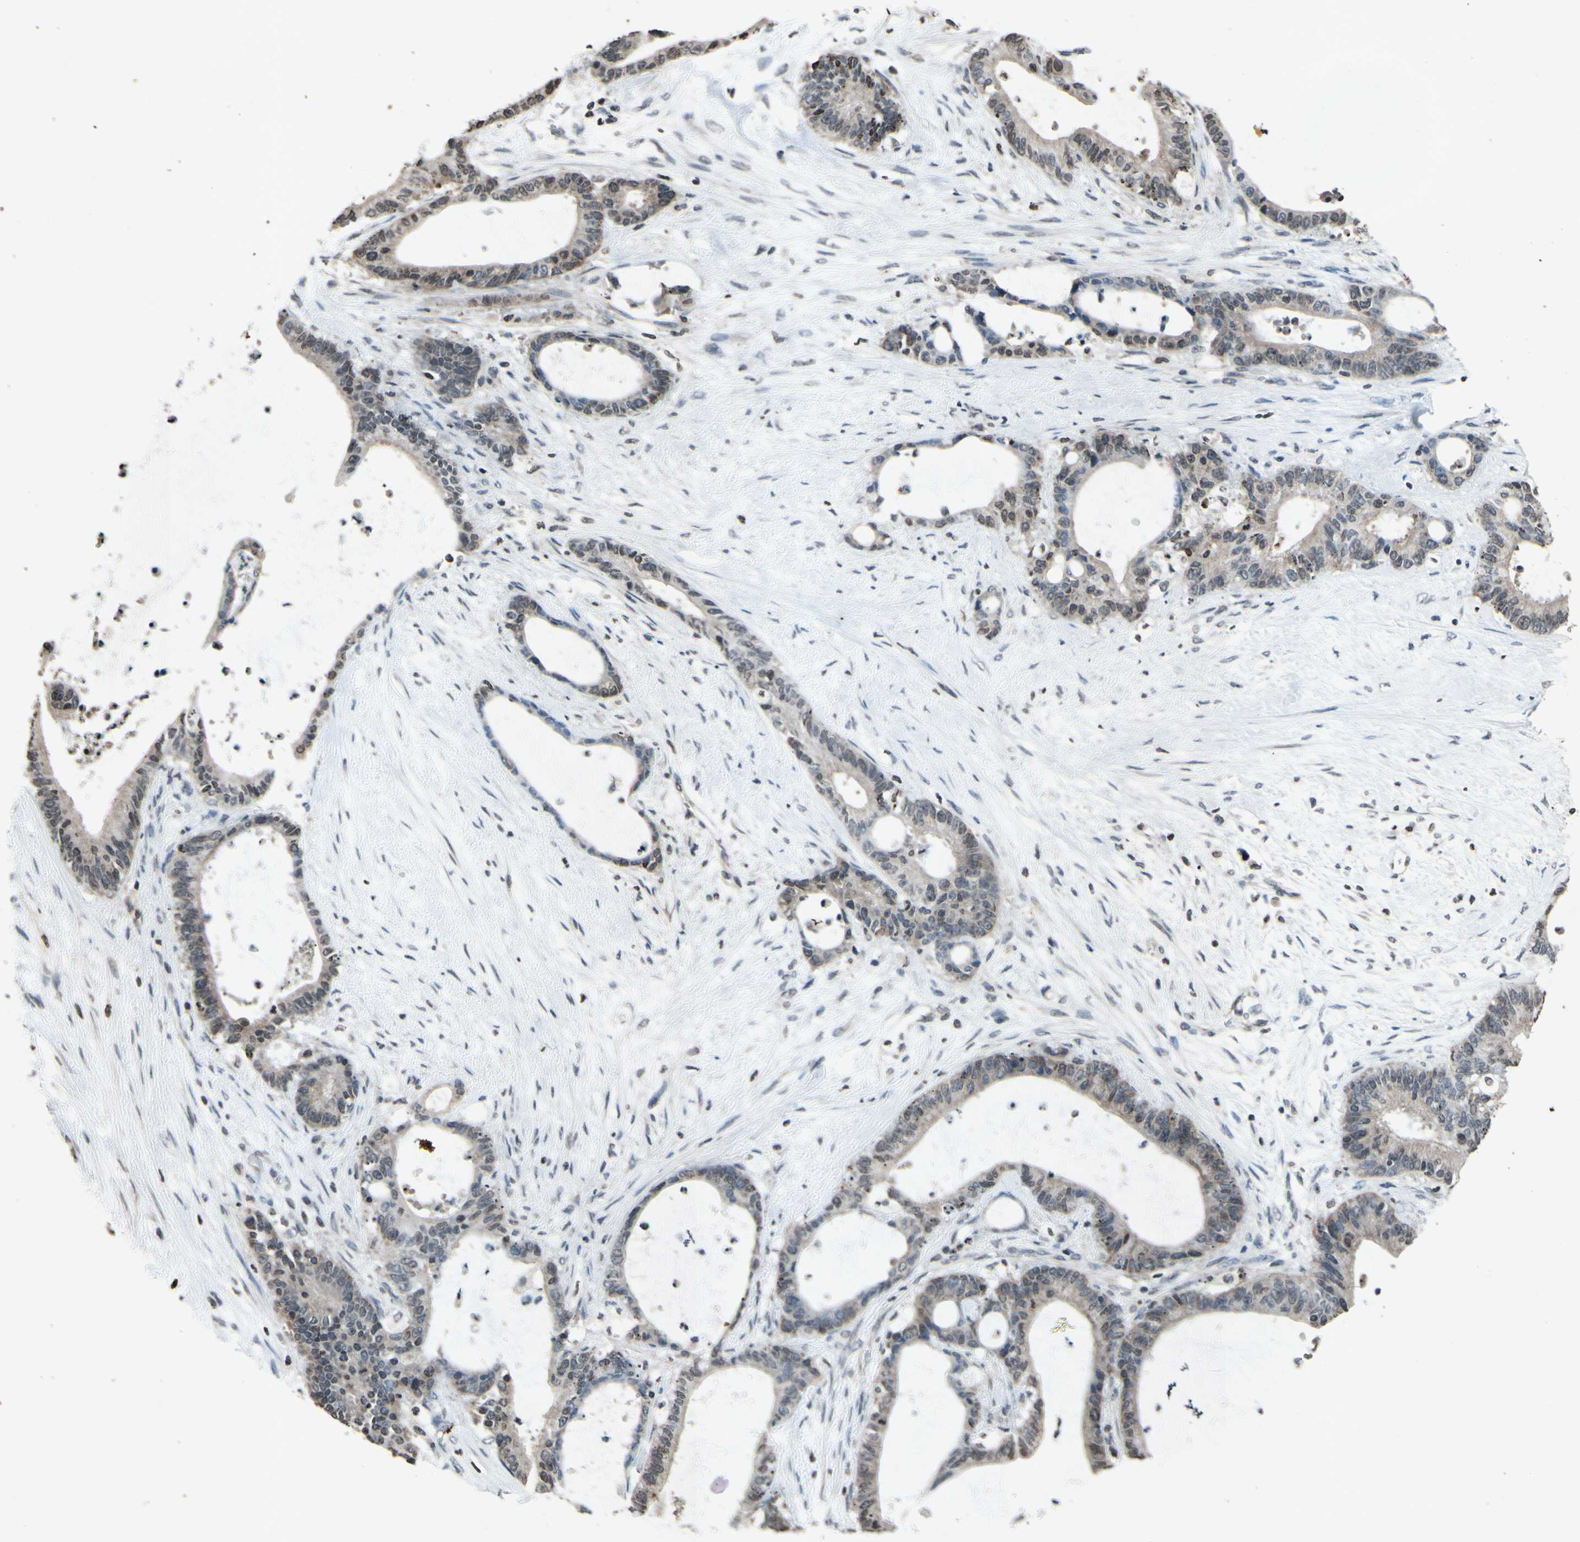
{"staining": {"intensity": "weak", "quantity": ">75%", "location": "cytoplasmic/membranous"}, "tissue": "liver cancer", "cell_type": "Tumor cells", "image_type": "cancer", "snomed": [{"axis": "morphology", "description": "Cholangiocarcinoma"}, {"axis": "topography", "description": "Liver"}], "caption": "Immunohistochemistry image of human liver cancer (cholangiocarcinoma) stained for a protein (brown), which demonstrates low levels of weak cytoplasmic/membranous positivity in approximately >75% of tumor cells.", "gene": "CLDN11", "patient": {"sex": "female", "age": 73}}